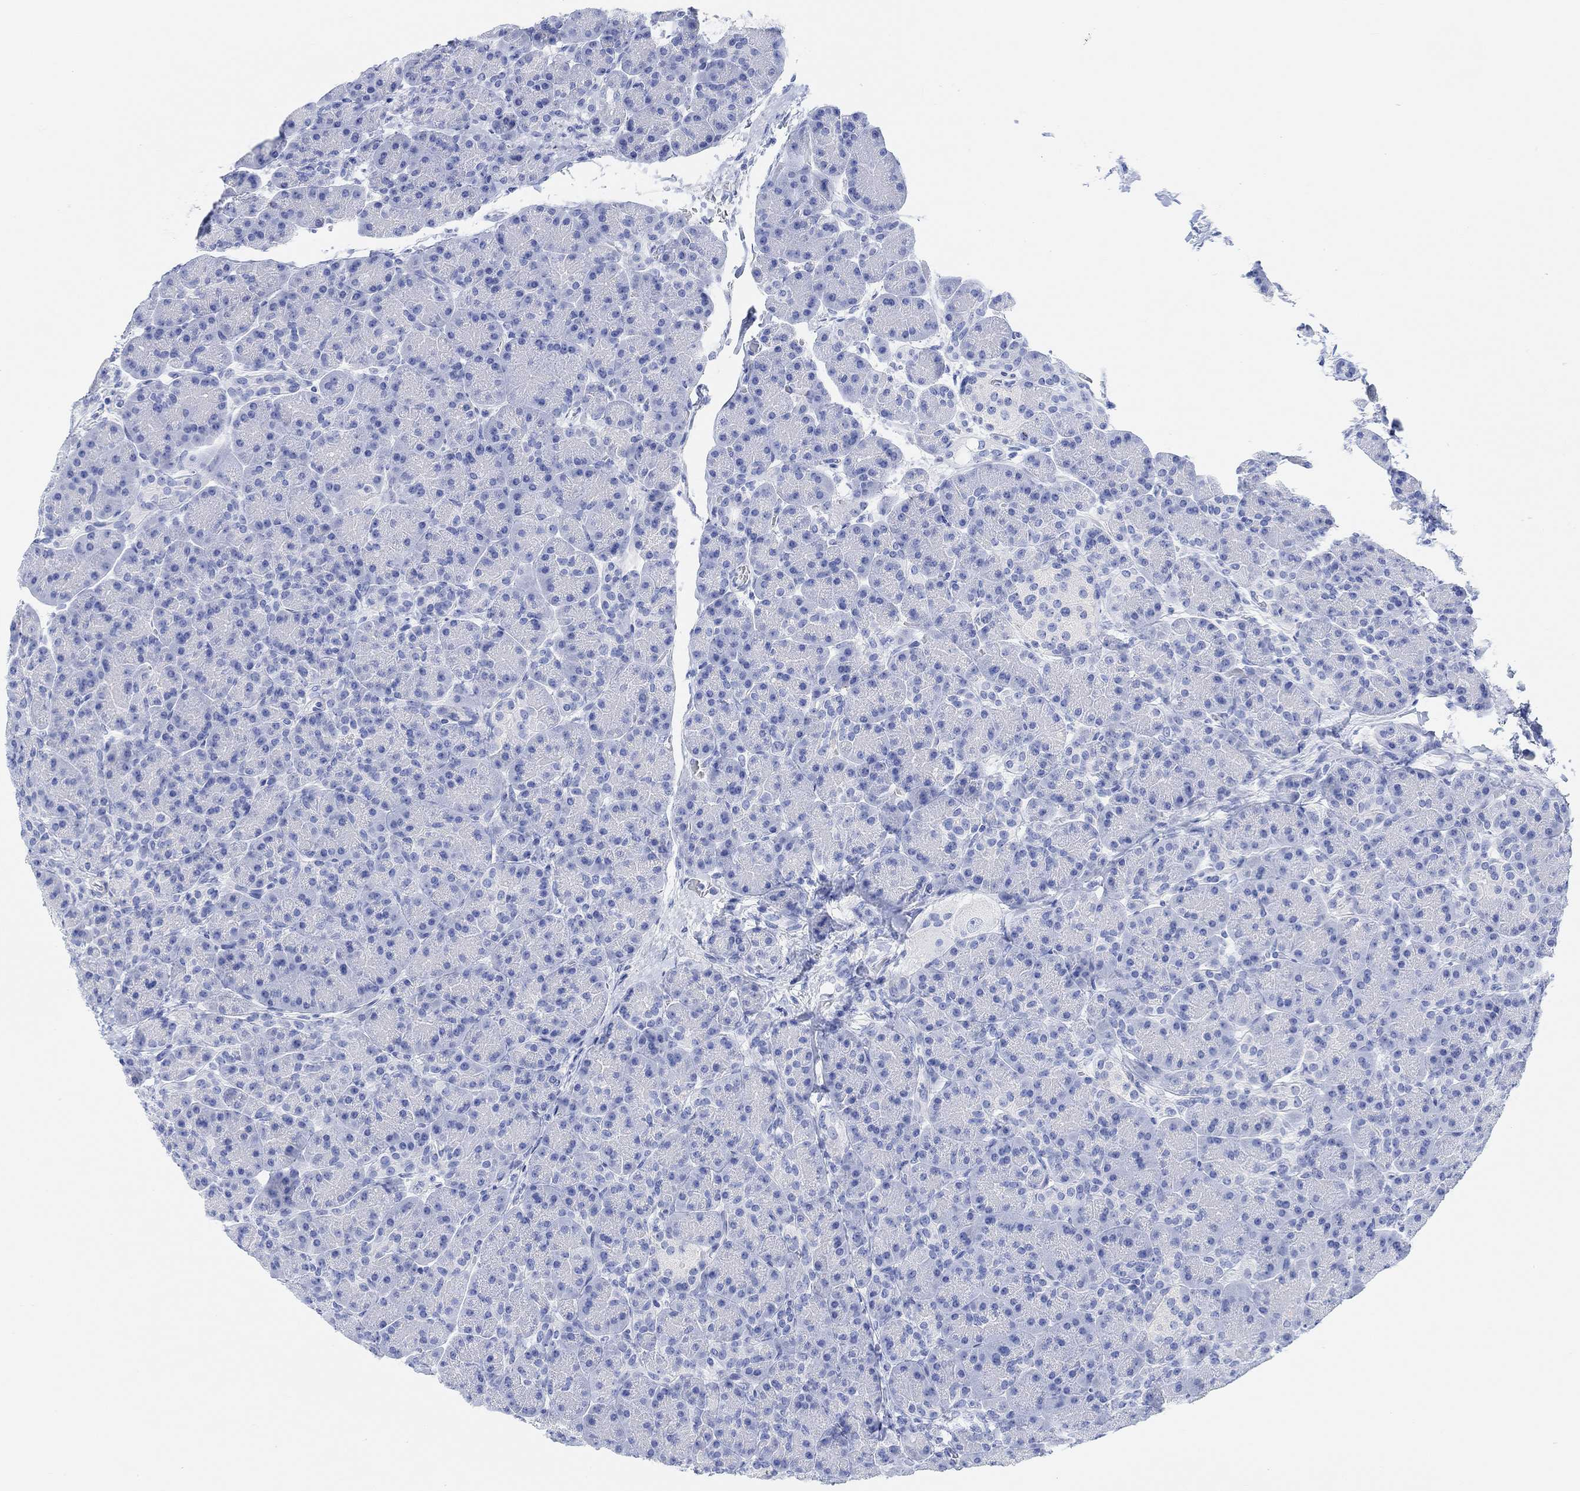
{"staining": {"intensity": "negative", "quantity": "none", "location": "none"}, "tissue": "pancreas", "cell_type": "Exocrine glandular cells", "image_type": "normal", "snomed": [{"axis": "morphology", "description": "Normal tissue, NOS"}, {"axis": "topography", "description": "Pancreas"}], "caption": "Human pancreas stained for a protein using immunohistochemistry (IHC) shows no positivity in exocrine glandular cells.", "gene": "ANKRD33", "patient": {"sex": "female", "age": 63}}